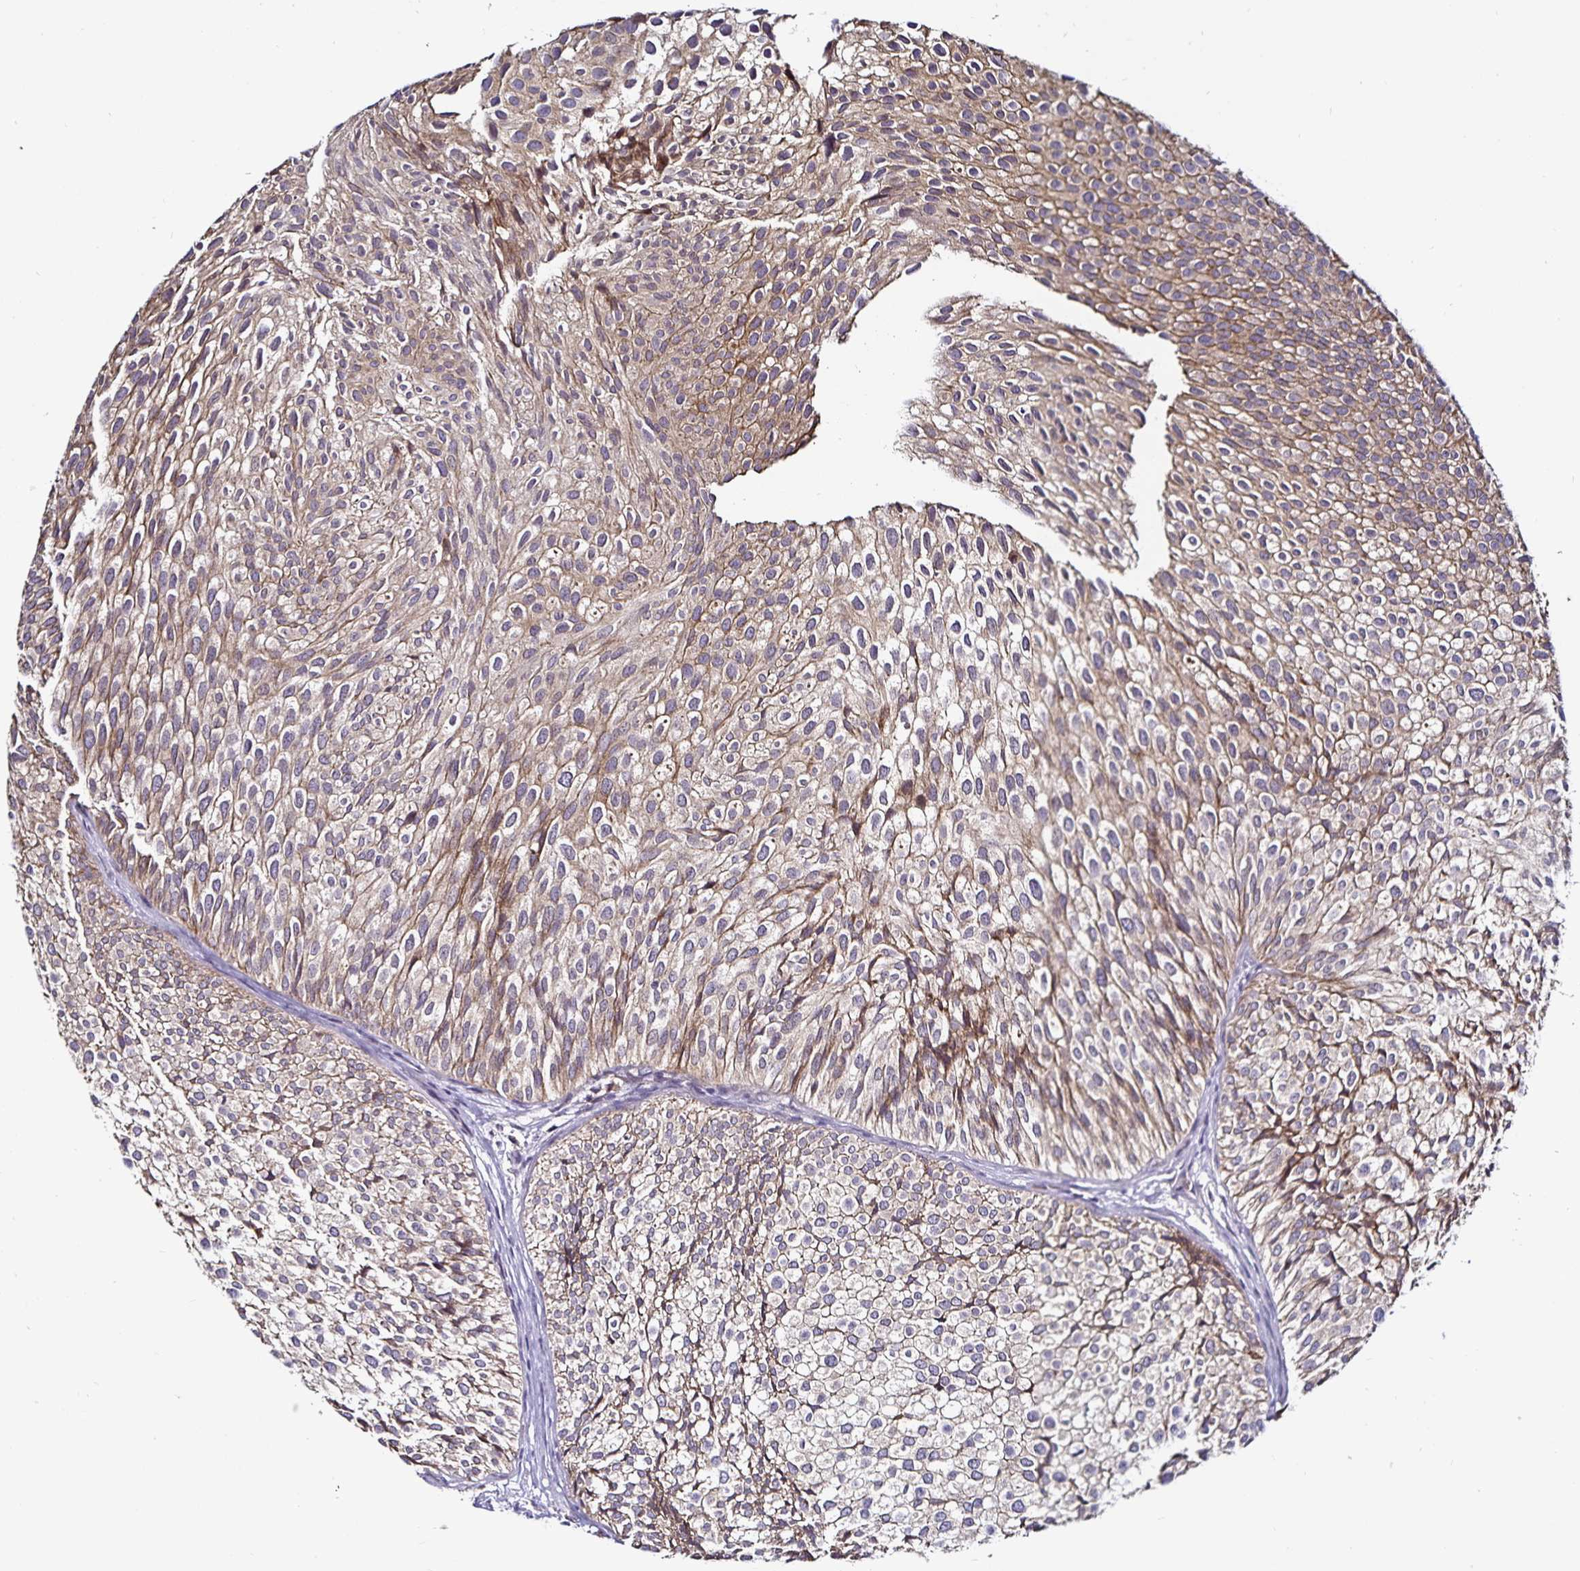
{"staining": {"intensity": "moderate", "quantity": "25%-75%", "location": "cytoplasmic/membranous"}, "tissue": "urothelial cancer", "cell_type": "Tumor cells", "image_type": "cancer", "snomed": [{"axis": "morphology", "description": "Urothelial carcinoma, Low grade"}, {"axis": "topography", "description": "Urinary bladder"}], "caption": "Moderate cytoplasmic/membranous staining is seen in about 25%-75% of tumor cells in urothelial cancer.", "gene": "ACSL5", "patient": {"sex": "male", "age": 91}}